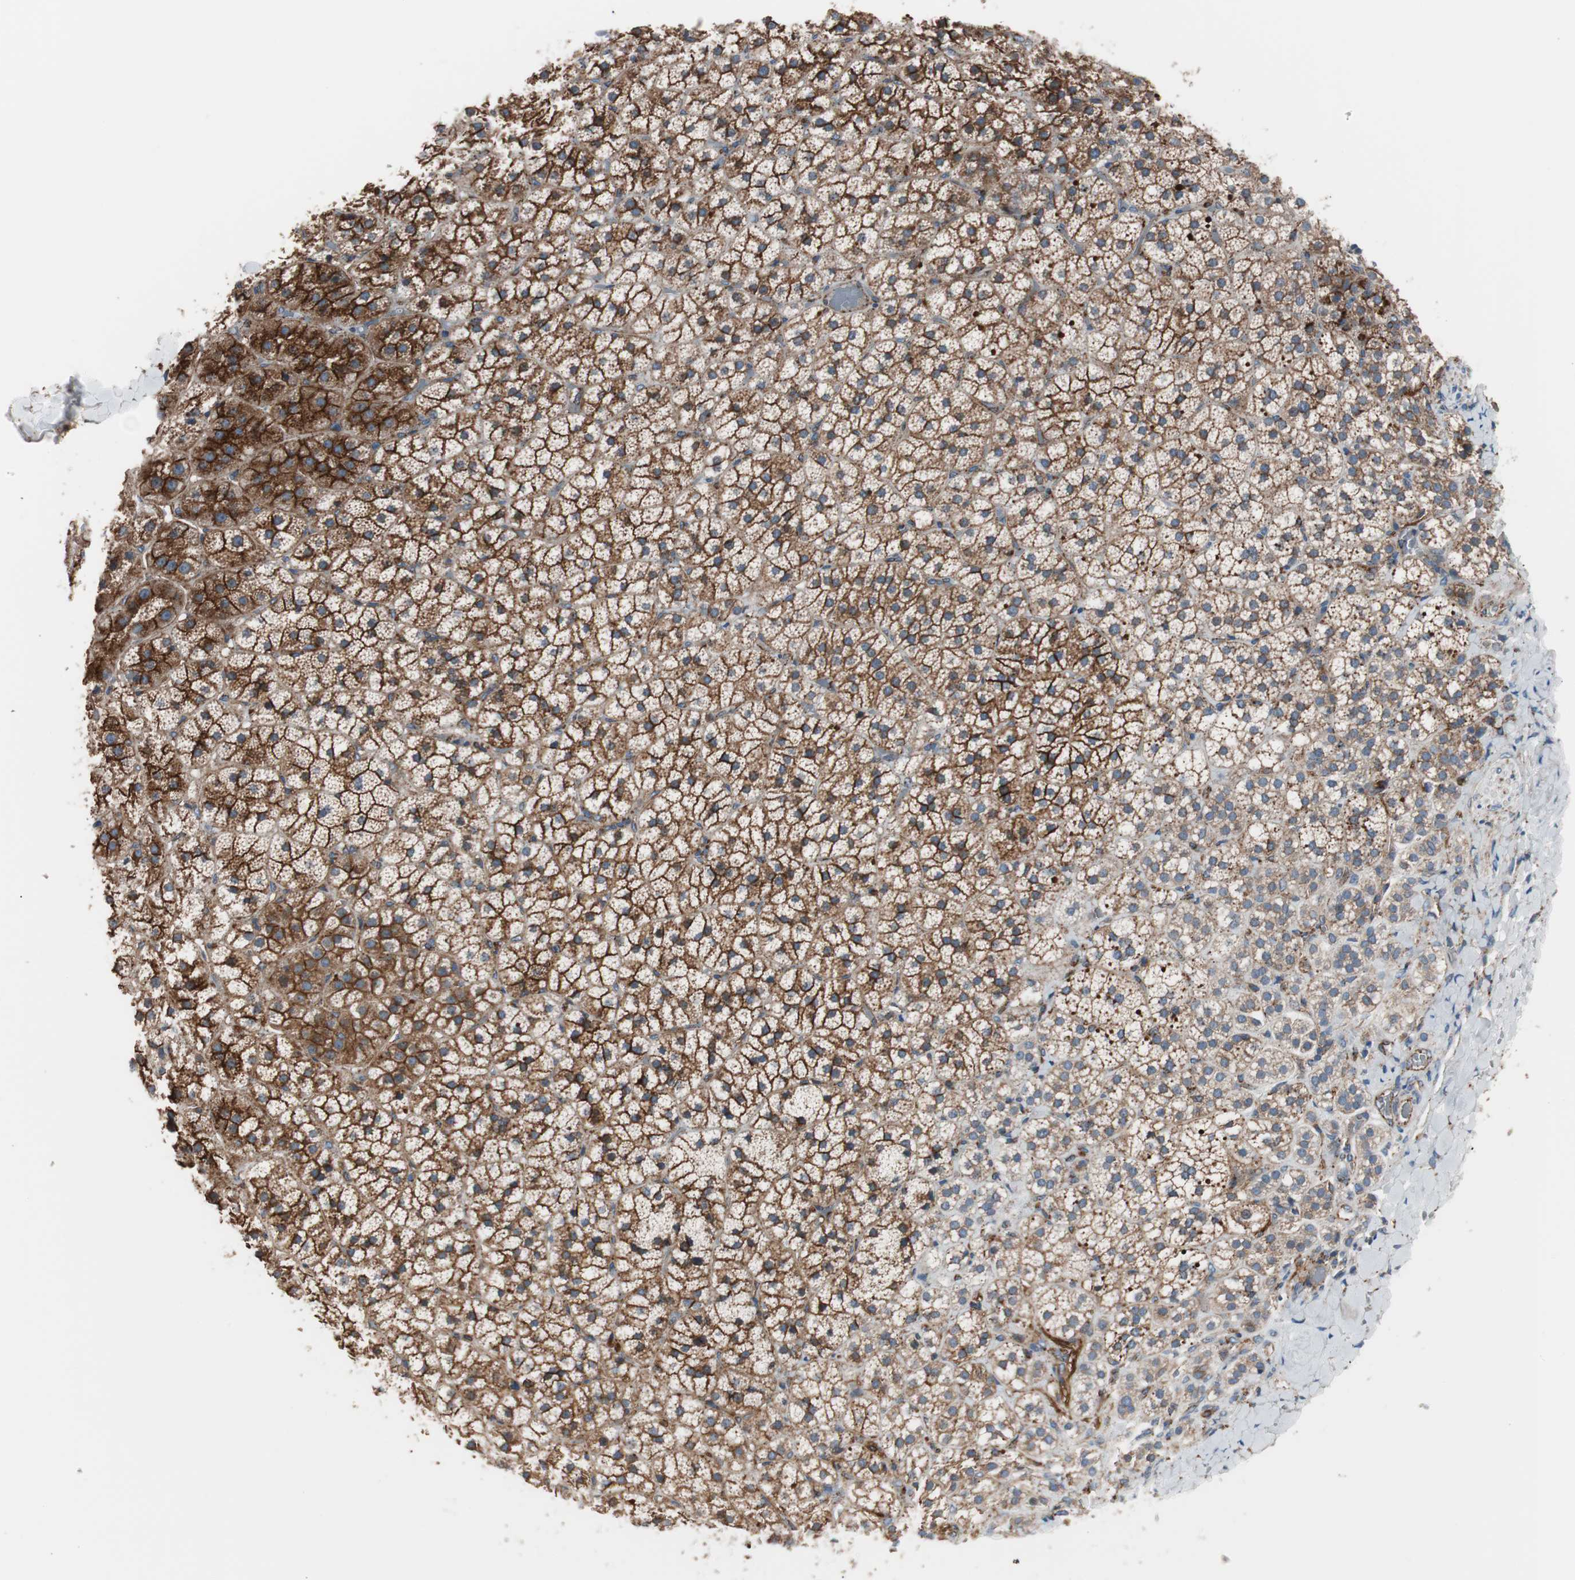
{"staining": {"intensity": "strong", "quantity": ">75%", "location": "cytoplasmic/membranous"}, "tissue": "adrenal gland", "cell_type": "Glandular cells", "image_type": "normal", "snomed": [{"axis": "morphology", "description": "Normal tissue, NOS"}, {"axis": "topography", "description": "Adrenal gland"}], "caption": "Brown immunohistochemical staining in benign adrenal gland demonstrates strong cytoplasmic/membranous positivity in approximately >75% of glandular cells.", "gene": "FLOT2", "patient": {"sex": "female", "age": 44}}